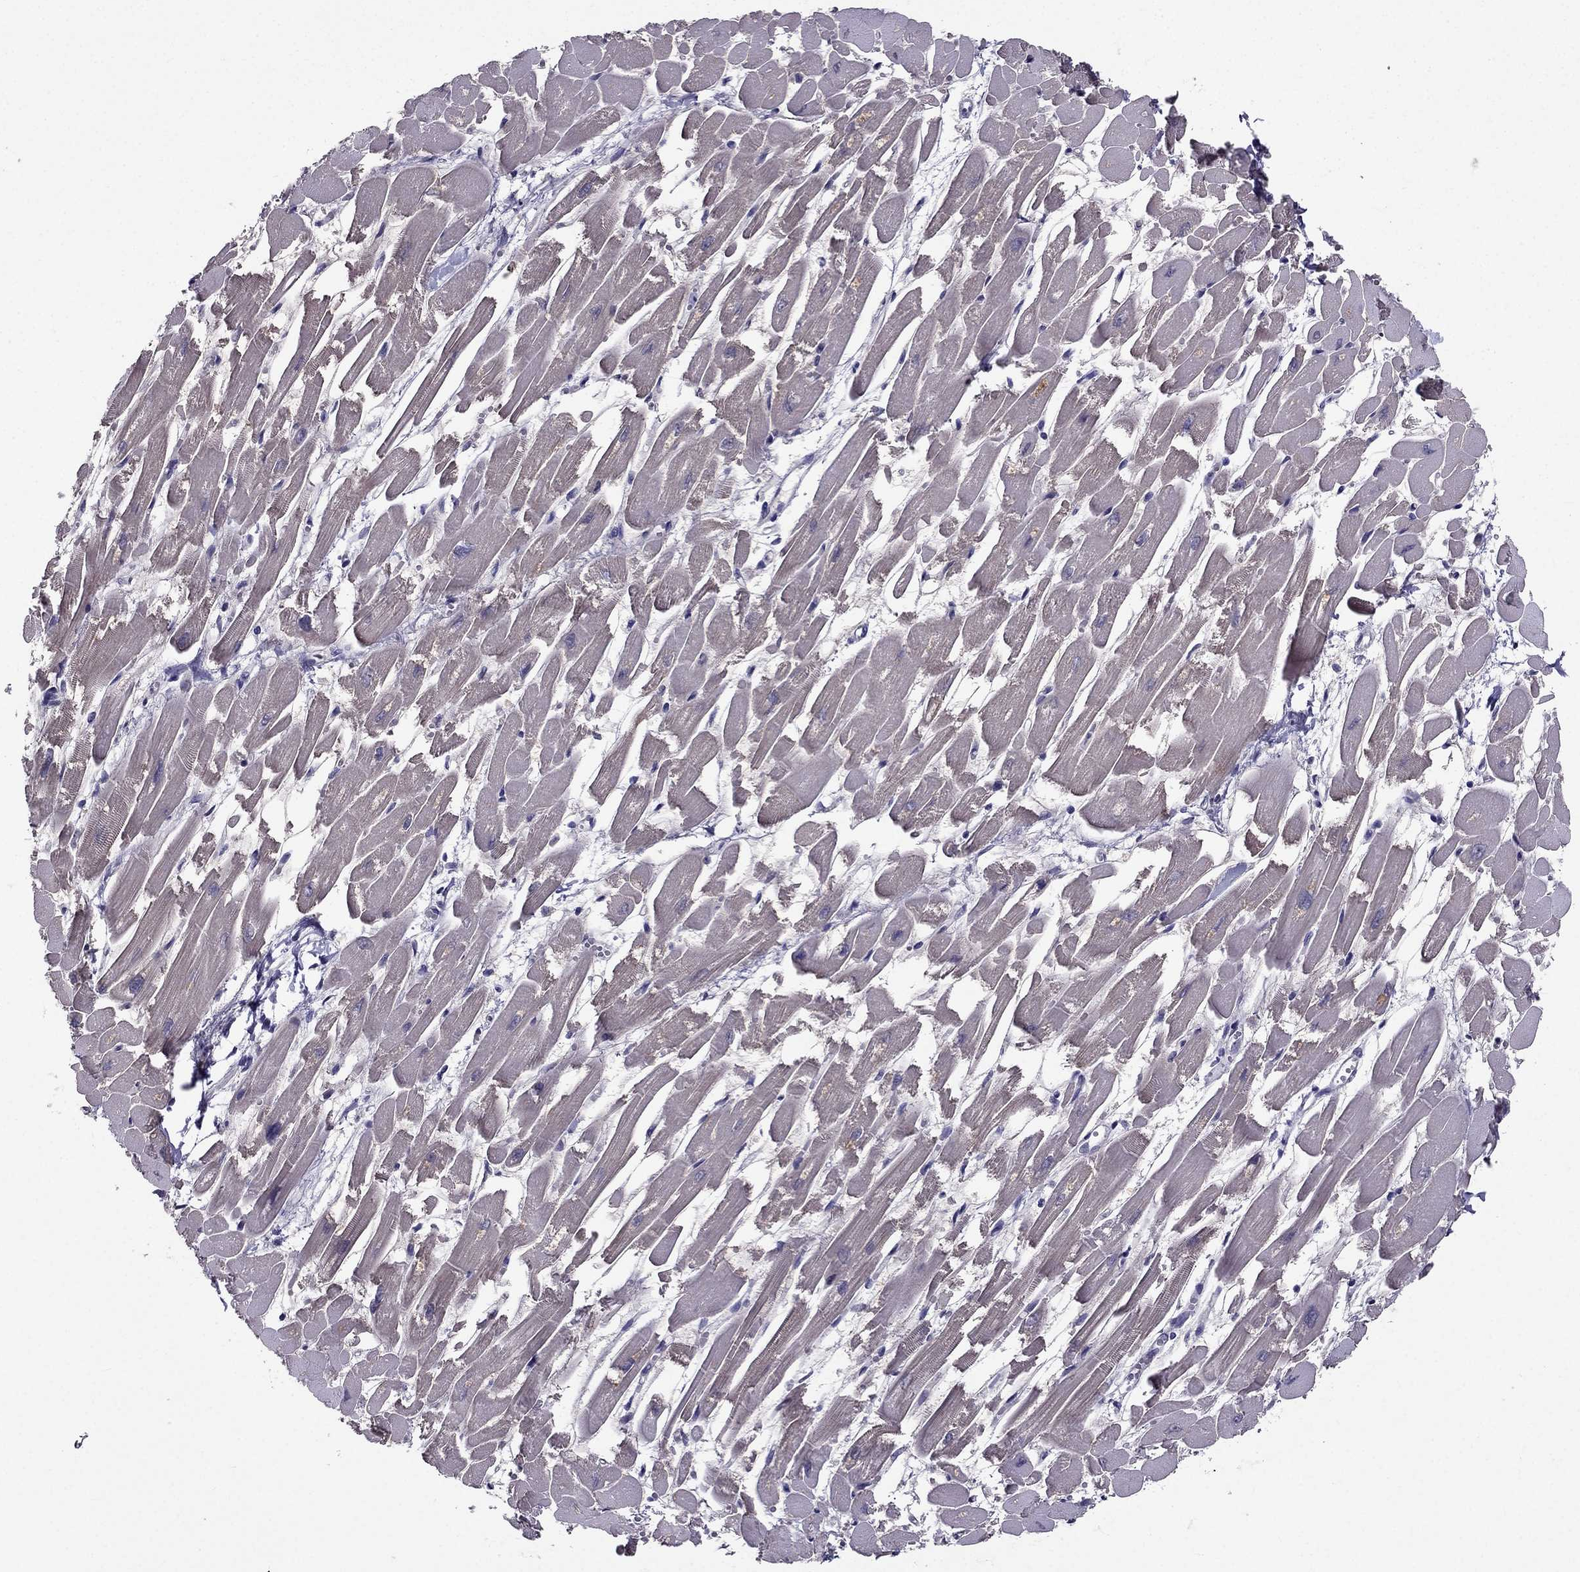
{"staining": {"intensity": "negative", "quantity": "none", "location": "none"}, "tissue": "heart muscle", "cell_type": "Cardiomyocytes", "image_type": "normal", "snomed": [{"axis": "morphology", "description": "Normal tissue, NOS"}, {"axis": "topography", "description": "Heart"}], "caption": "An immunohistochemistry histopathology image of unremarkable heart muscle is shown. There is no staining in cardiomyocytes of heart muscle.", "gene": "DUSP15", "patient": {"sex": "female", "age": 52}}